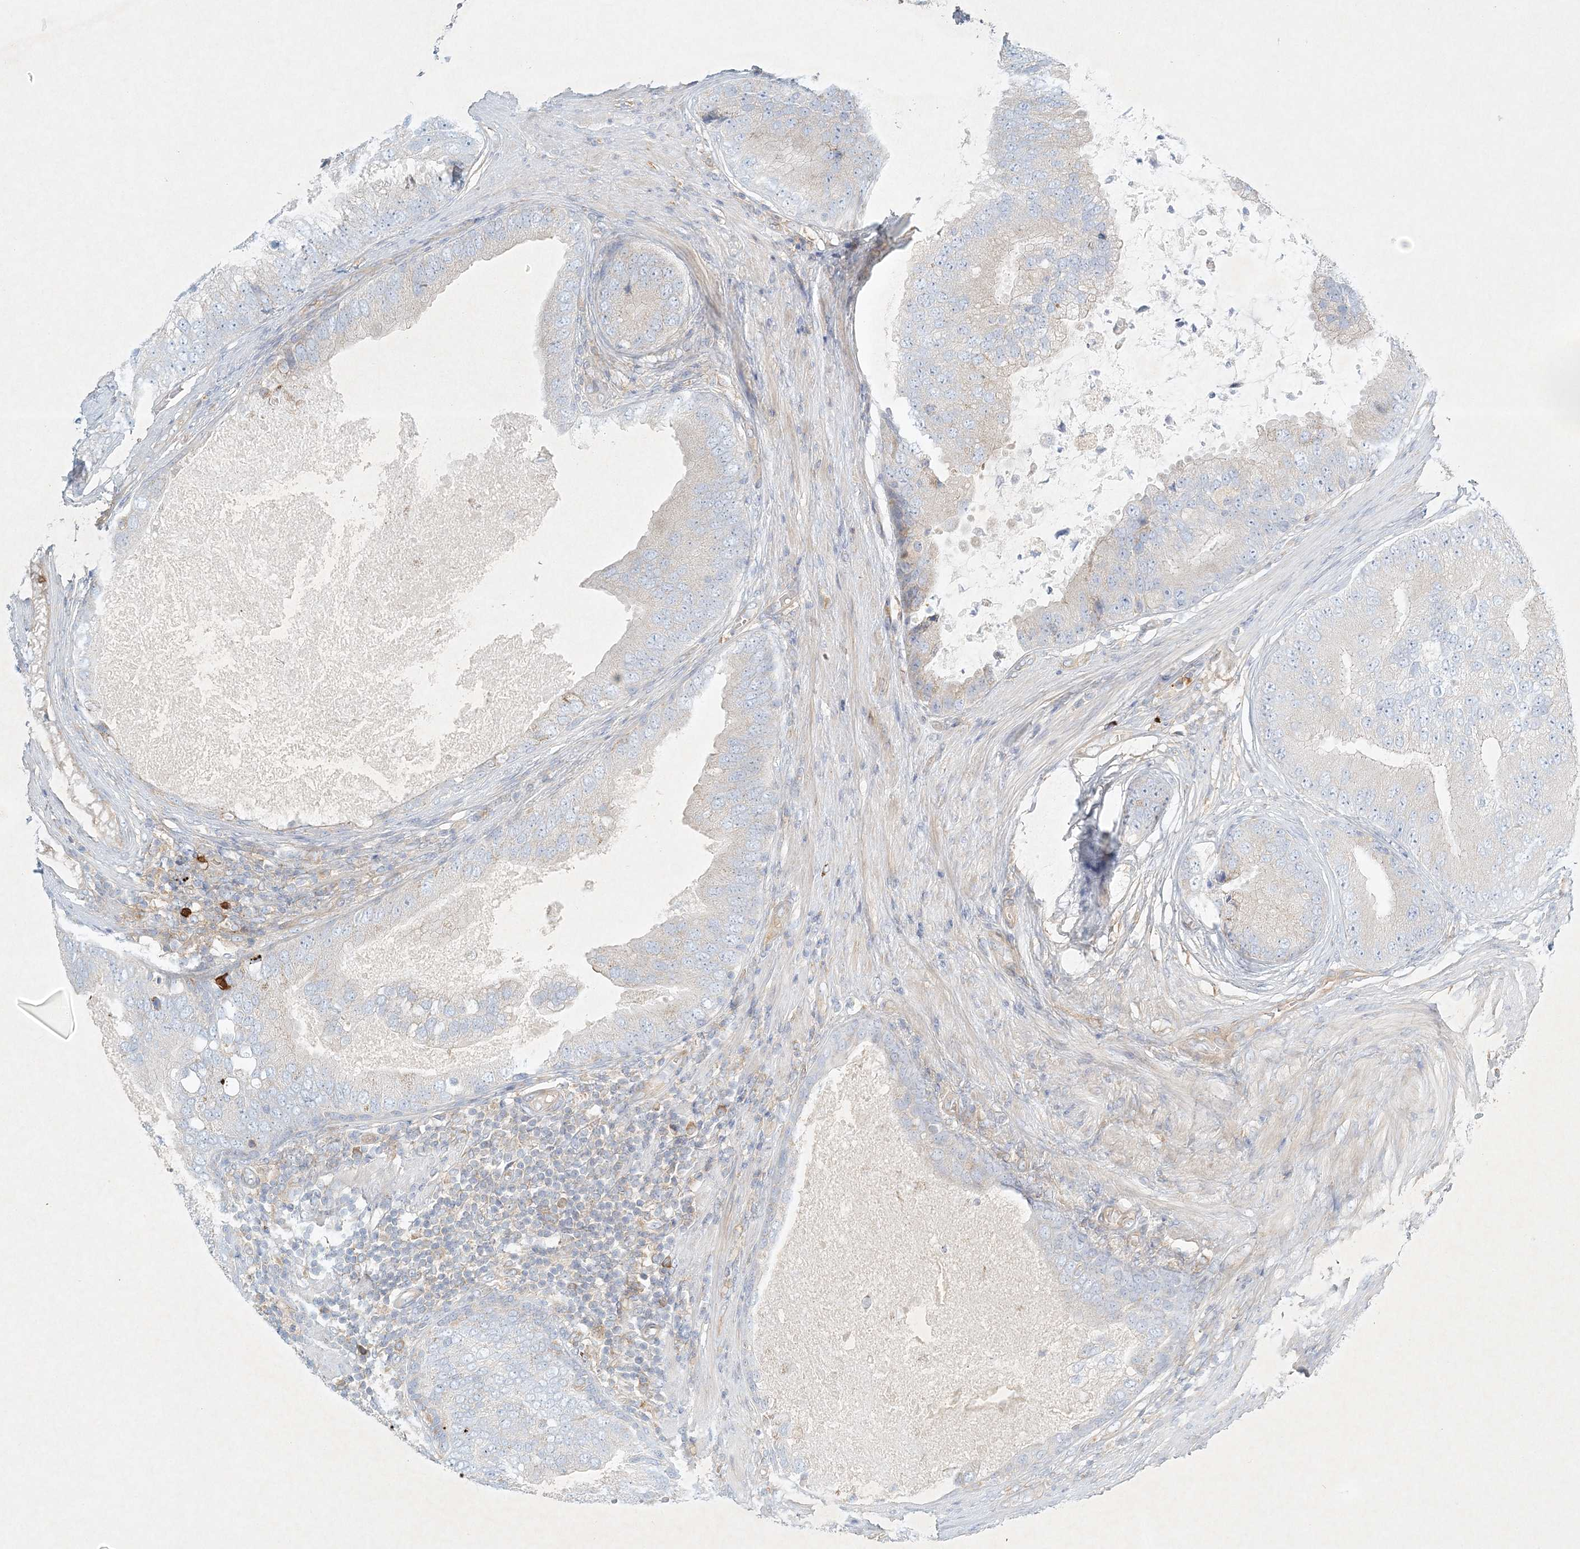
{"staining": {"intensity": "weak", "quantity": "25%-75%", "location": "cytoplasmic/membranous"}, "tissue": "prostate cancer", "cell_type": "Tumor cells", "image_type": "cancer", "snomed": [{"axis": "morphology", "description": "Adenocarcinoma, High grade"}, {"axis": "topography", "description": "Prostate"}], "caption": "Immunohistochemical staining of human prostate cancer (adenocarcinoma (high-grade)) reveals low levels of weak cytoplasmic/membranous positivity in approximately 25%-75% of tumor cells.", "gene": "STK11IP", "patient": {"sex": "male", "age": 70}}